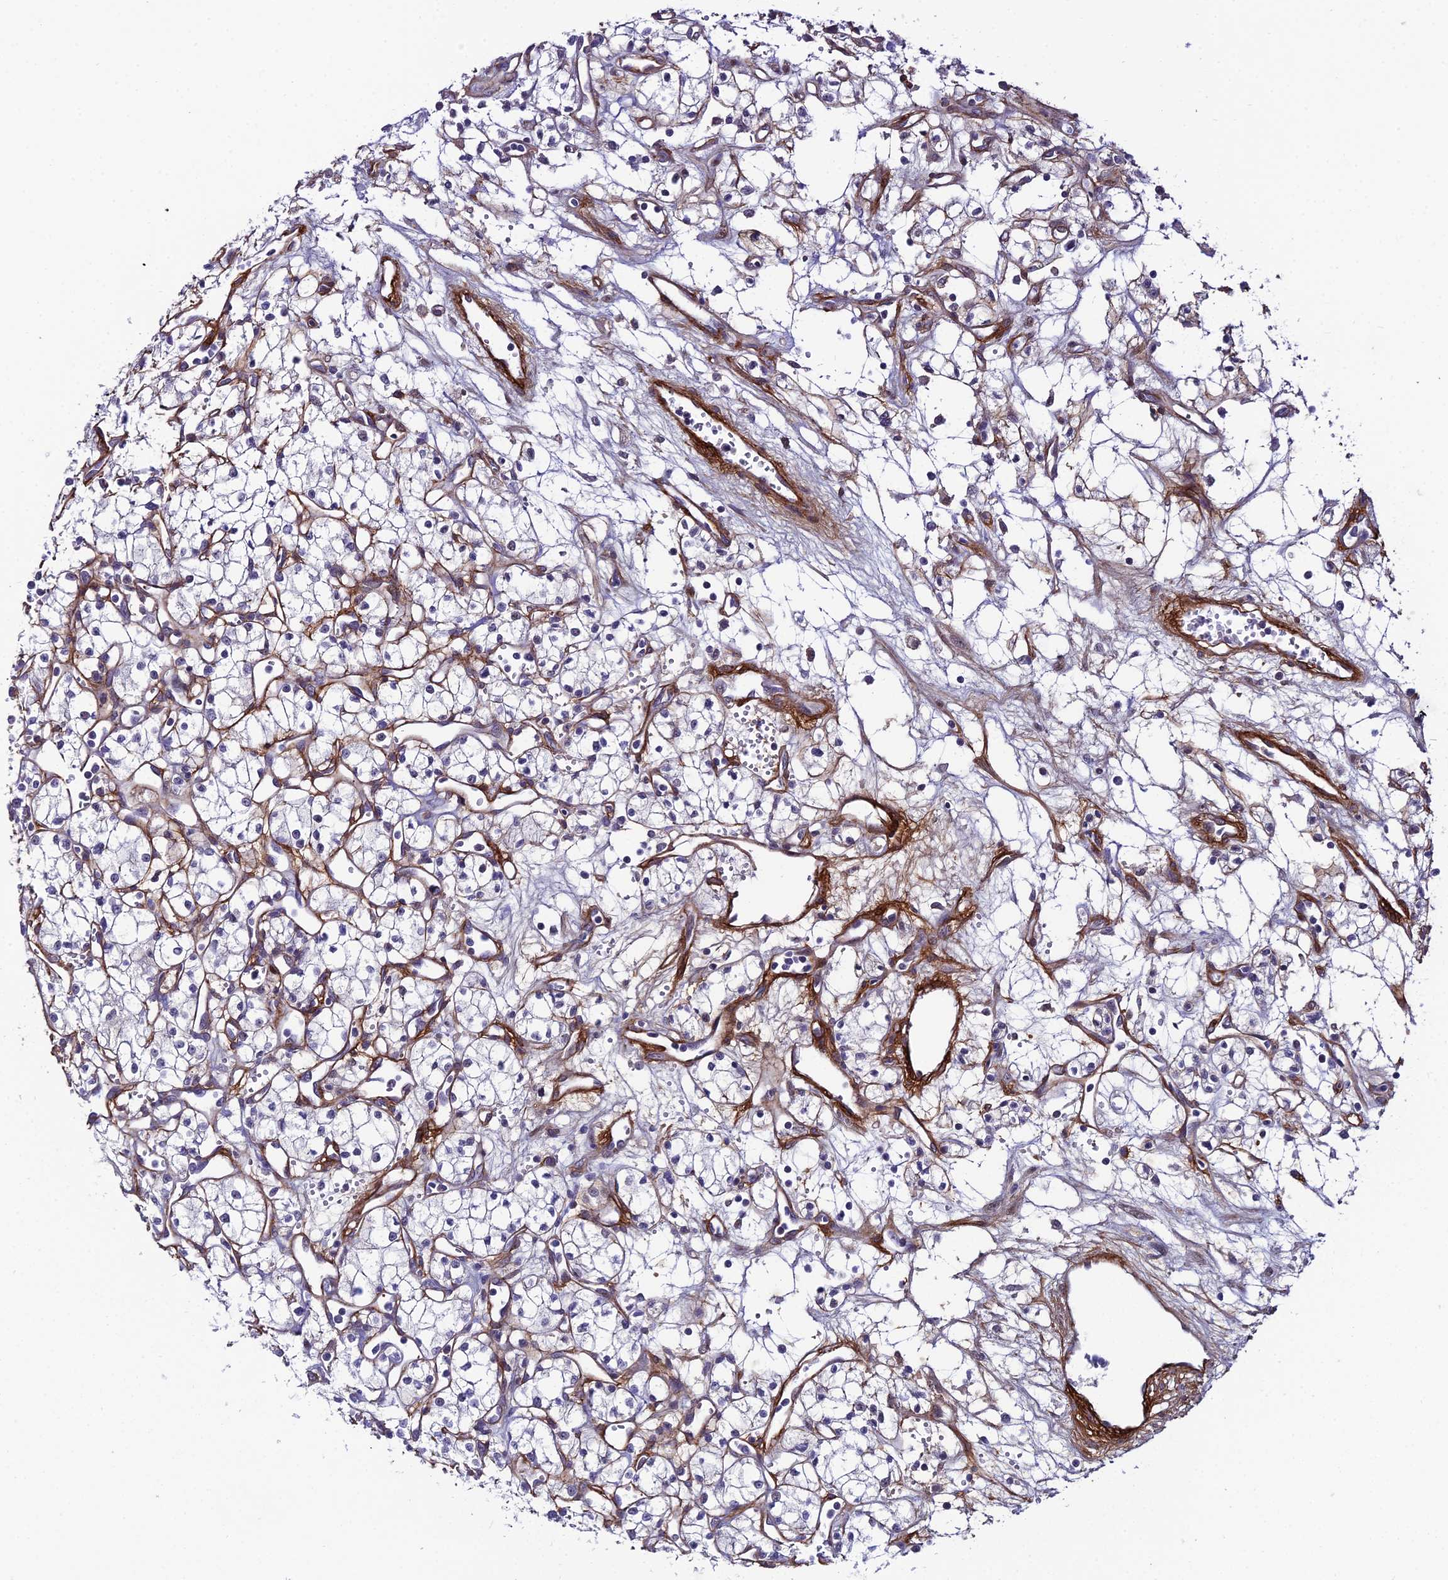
{"staining": {"intensity": "negative", "quantity": "none", "location": "none"}, "tissue": "renal cancer", "cell_type": "Tumor cells", "image_type": "cancer", "snomed": [{"axis": "morphology", "description": "Adenocarcinoma, NOS"}, {"axis": "topography", "description": "Kidney"}], "caption": "High magnification brightfield microscopy of renal cancer (adenocarcinoma) stained with DAB (3,3'-diaminobenzidine) (brown) and counterstained with hematoxylin (blue): tumor cells show no significant staining.", "gene": "SYT15", "patient": {"sex": "male", "age": 59}}